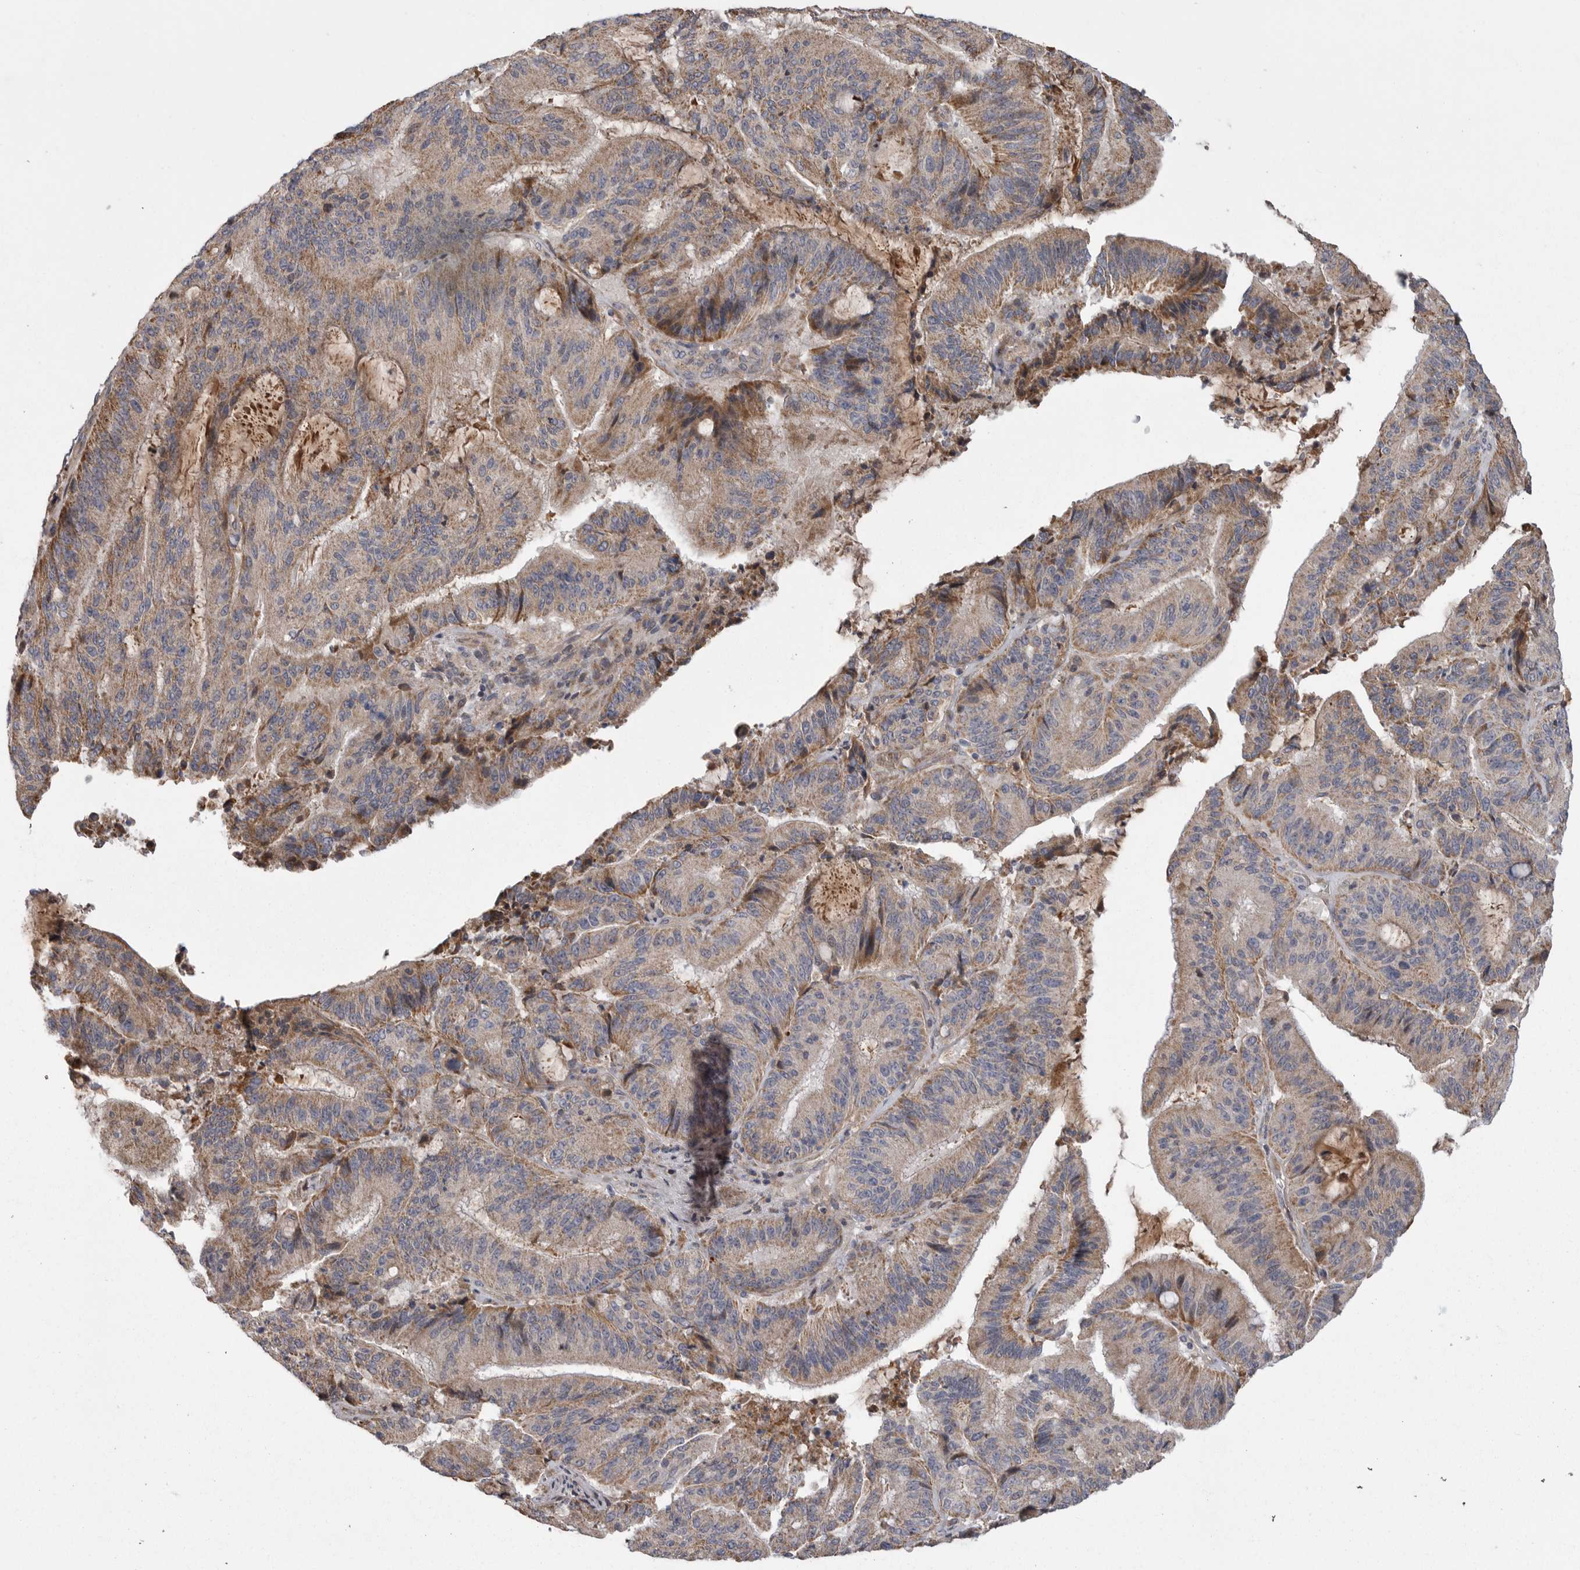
{"staining": {"intensity": "moderate", "quantity": ">75%", "location": "cytoplasmic/membranous"}, "tissue": "liver cancer", "cell_type": "Tumor cells", "image_type": "cancer", "snomed": [{"axis": "morphology", "description": "Normal tissue, NOS"}, {"axis": "morphology", "description": "Cholangiocarcinoma"}, {"axis": "topography", "description": "Liver"}, {"axis": "topography", "description": "Peripheral nerve tissue"}], "caption": "Cholangiocarcinoma (liver) stained for a protein demonstrates moderate cytoplasmic/membranous positivity in tumor cells.", "gene": "CRP", "patient": {"sex": "female", "age": 73}}